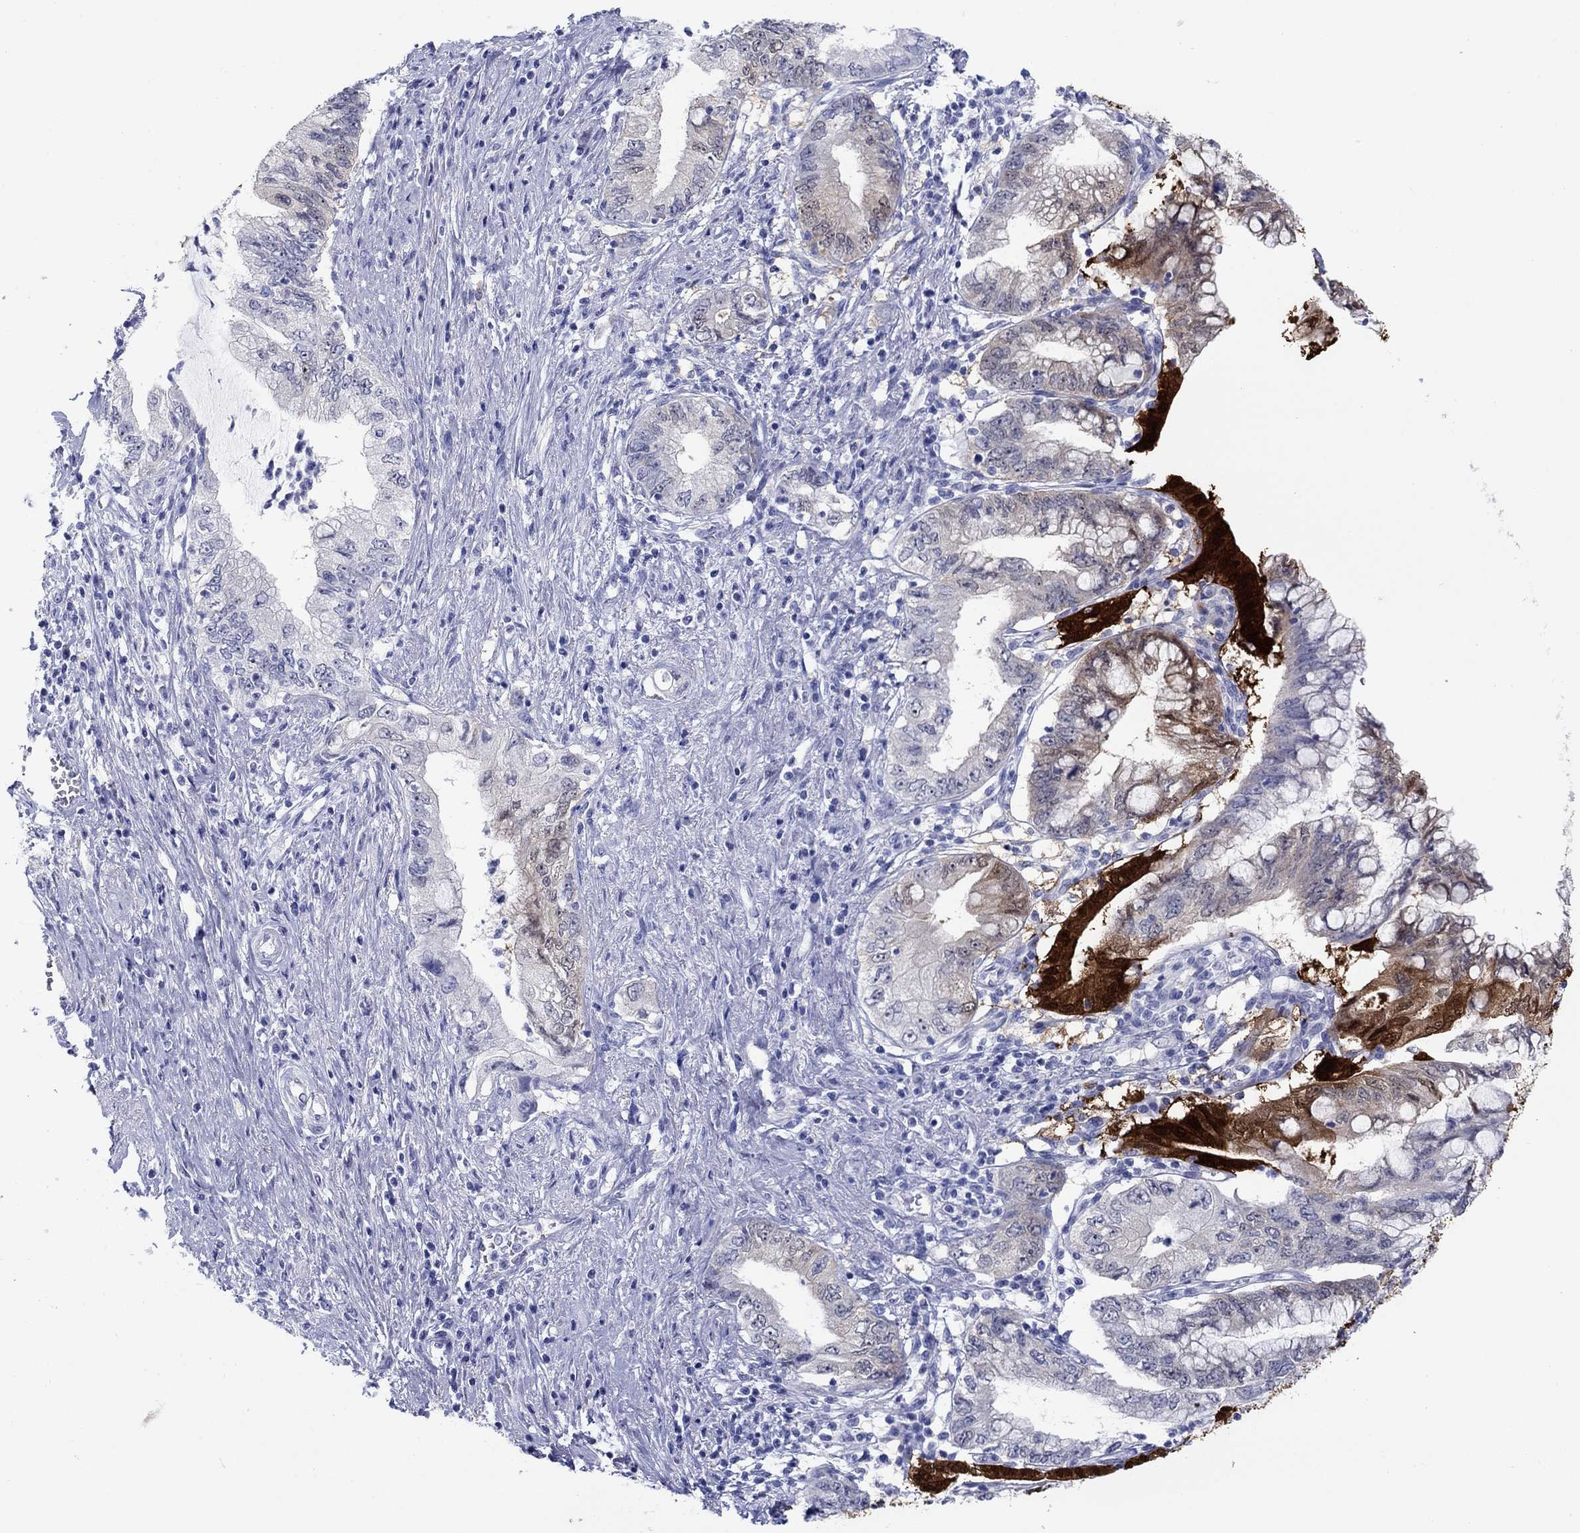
{"staining": {"intensity": "strong", "quantity": "<25%", "location": "cytoplasmic/membranous,nuclear"}, "tissue": "pancreatic cancer", "cell_type": "Tumor cells", "image_type": "cancer", "snomed": [{"axis": "morphology", "description": "Adenocarcinoma, NOS"}, {"axis": "topography", "description": "Pancreas"}], "caption": "Immunohistochemical staining of human pancreatic cancer exhibits strong cytoplasmic/membranous and nuclear protein staining in approximately <25% of tumor cells. The protein is stained brown, and the nuclei are stained in blue (DAB IHC with brightfield microscopy, high magnification).", "gene": "AKR1C2", "patient": {"sex": "female", "age": 73}}